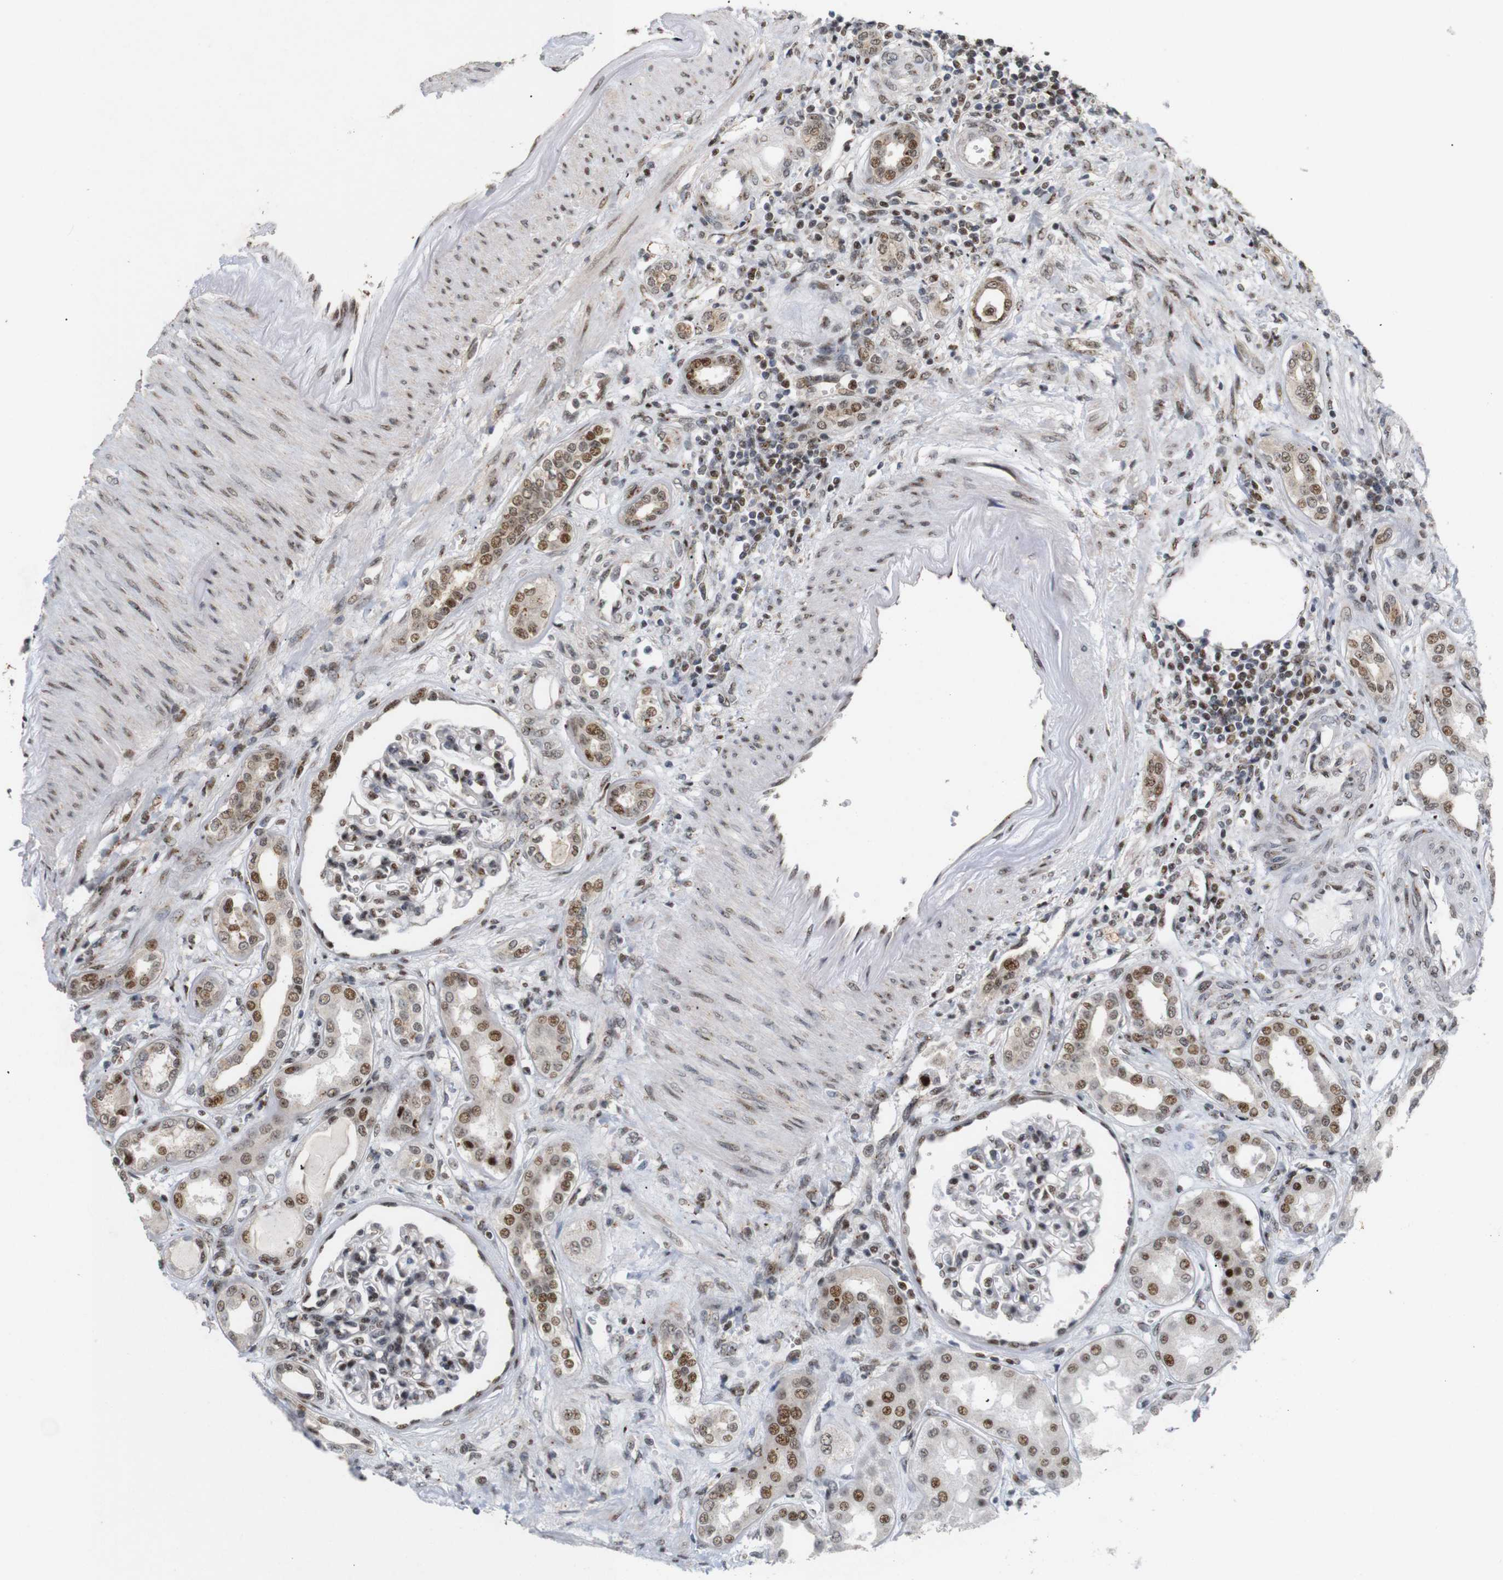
{"staining": {"intensity": "moderate", "quantity": "25%-75%", "location": "nuclear"}, "tissue": "kidney", "cell_type": "Cells in glomeruli", "image_type": "normal", "snomed": [{"axis": "morphology", "description": "Normal tissue, NOS"}, {"axis": "topography", "description": "Kidney"}], "caption": "About 25%-75% of cells in glomeruli in normal kidney demonstrate moderate nuclear protein staining as visualized by brown immunohistochemical staining.", "gene": "PYM1", "patient": {"sex": "male", "age": 59}}